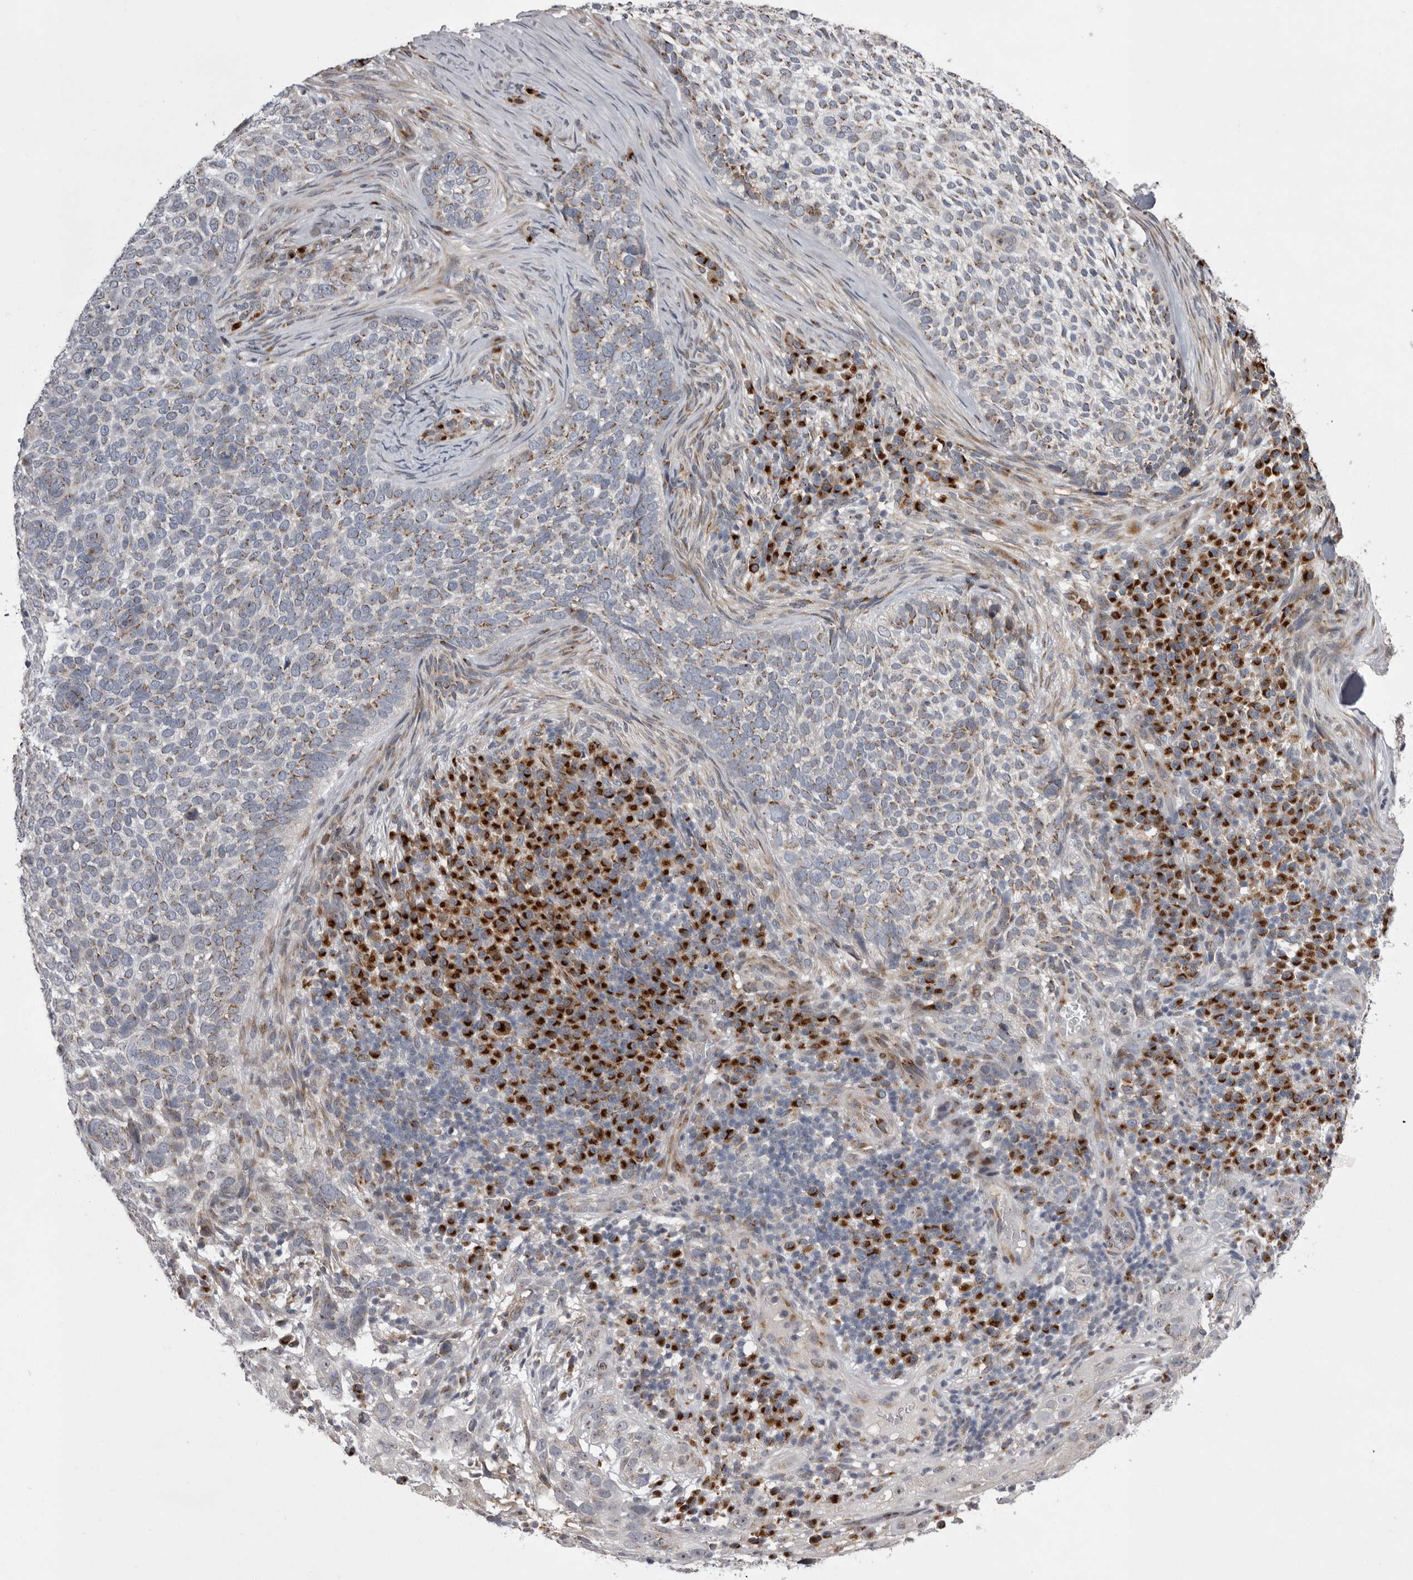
{"staining": {"intensity": "weak", "quantity": ">75%", "location": "cytoplasmic/membranous"}, "tissue": "skin cancer", "cell_type": "Tumor cells", "image_type": "cancer", "snomed": [{"axis": "morphology", "description": "Basal cell carcinoma"}, {"axis": "topography", "description": "Skin"}], "caption": "A low amount of weak cytoplasmic/membranous positivity is appreciated in approximately >75% of tumor cells in skin basal cell carcinoma tissue. The staining is performed using DAB brown chromogen to label protein expression. The nuclei are counter-stained blue using hematoxylin.", "gene": "WDR47", "patient": {"sex": "female", "age": 64}}